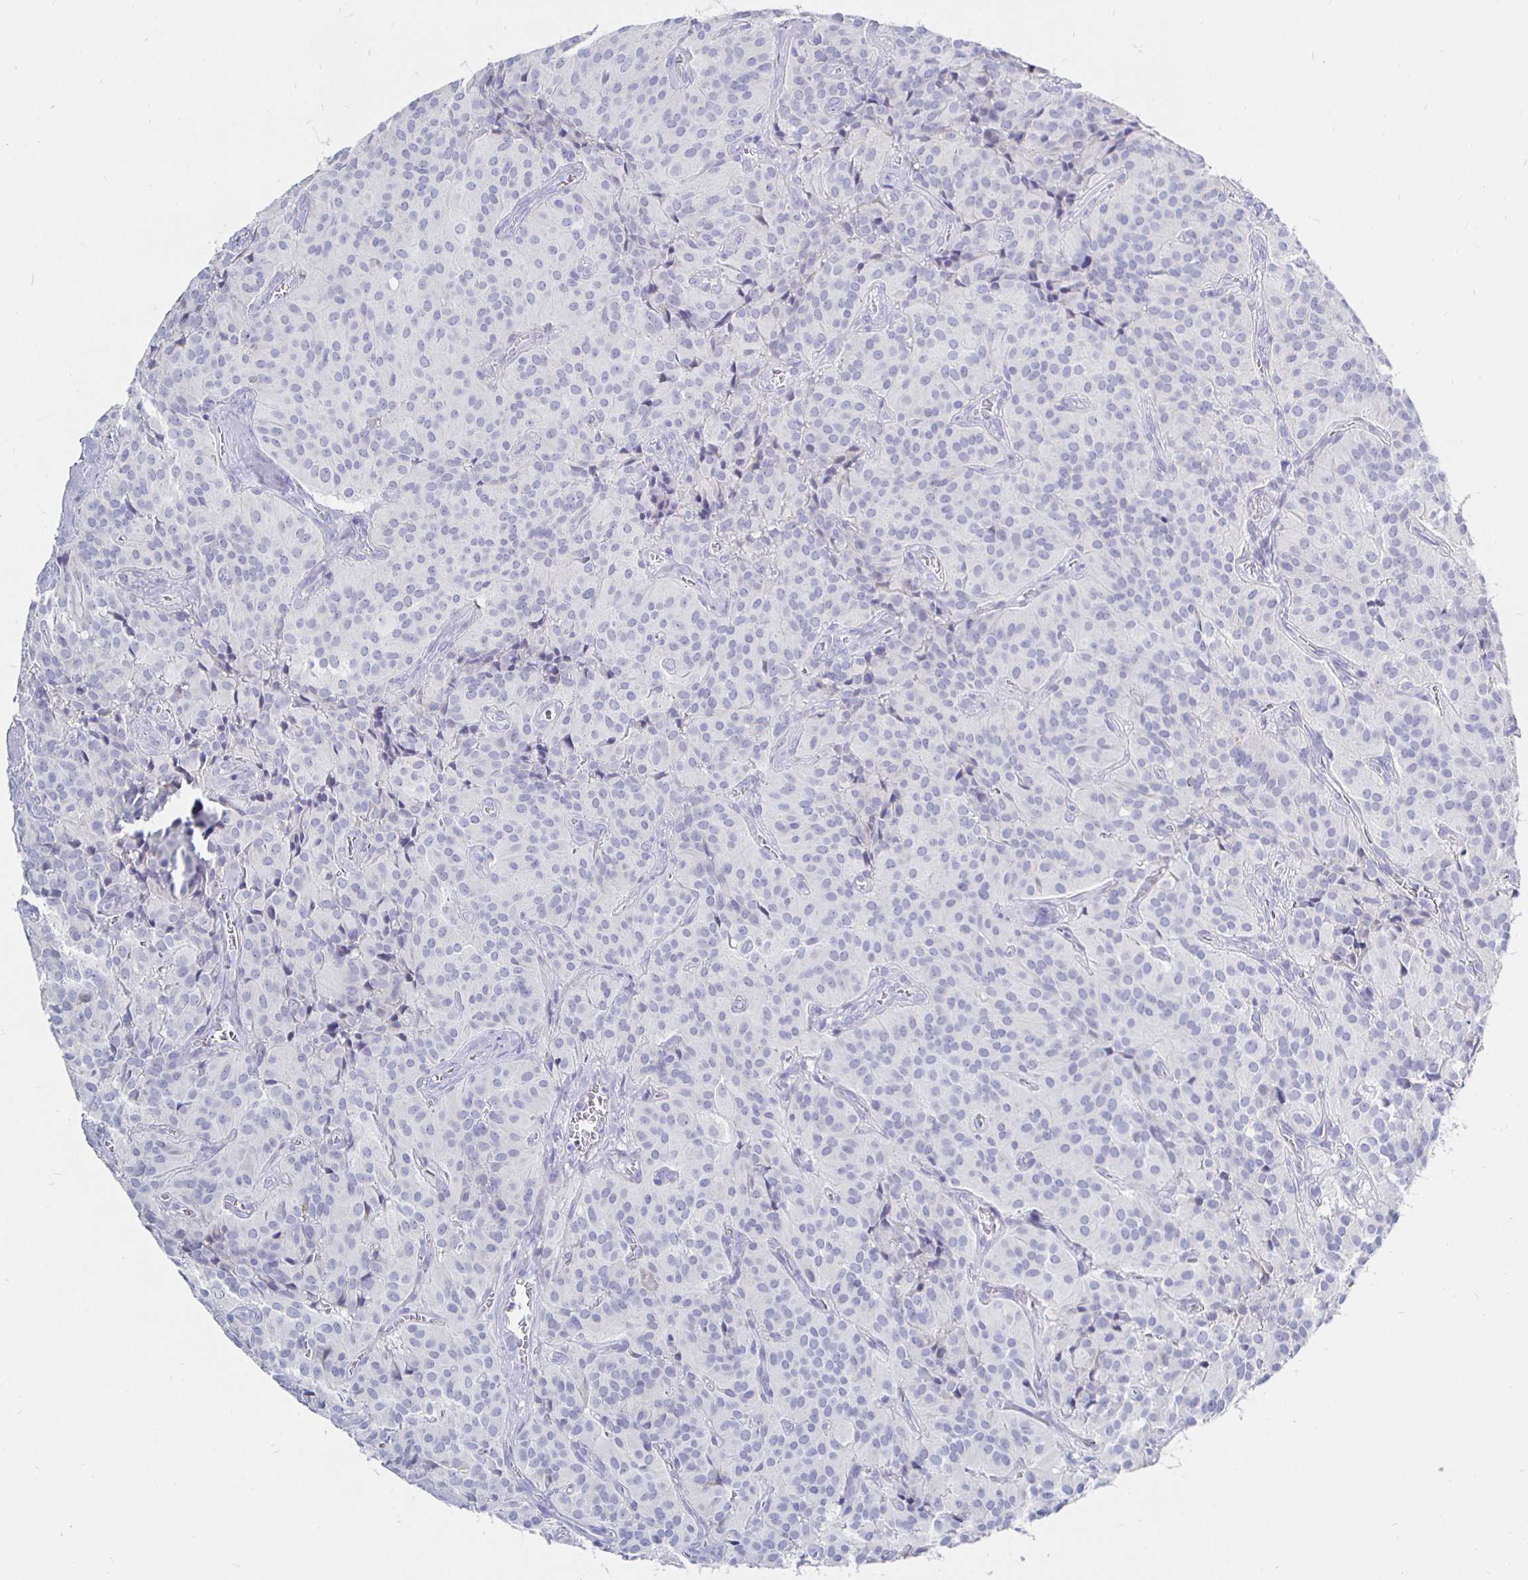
{"staining": {"intensity": "negative", "quantity": "none", "location": "none"}, "tissue": "glioma", "cell_type": "Tumor cells", "image_type": "cancer", "snomed": [{"axis": "morphology", "description": "Glioma, malignant, Low grade"}, {"axis": "topography", "description": "Brain"}], "caption": "Tumor cells are negative for protein expression in human low-grade glioma (malignant).", "gene": "CR2", "patient": {"sex": "male", "age": 42}}